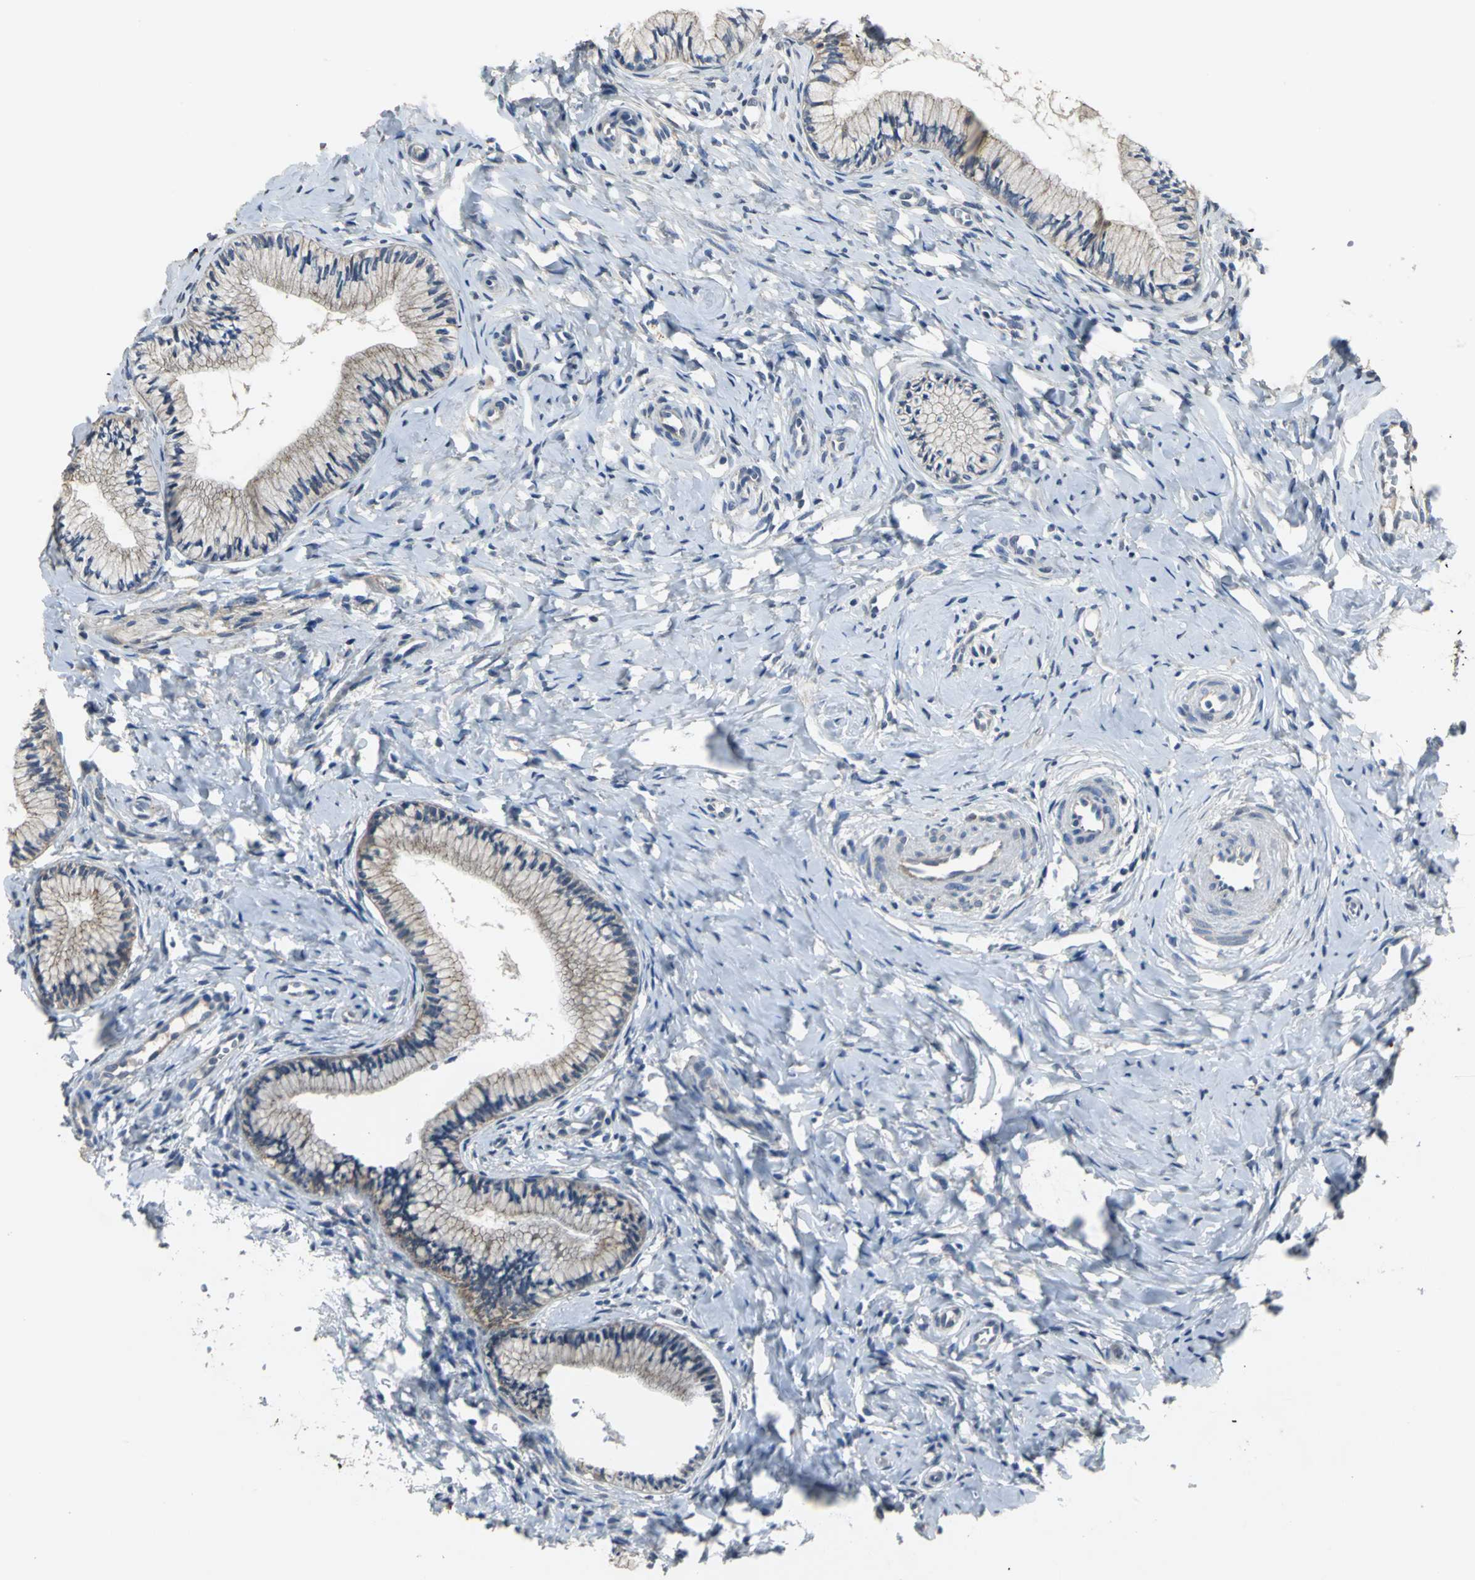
{"staining": {"intensity": "weak", "quantity": ">75%", "location": "cytoplasmic/membranous"}, "tissue": "cervix", "cell_type": "Glandular cells", "image_type": "normal", "snomed": [{"axis": "morphology", "description": "Normal tissue, NOS"}, {"axis": "topography", "description": "Cervix"}], "caption": "Immunohistochemical staining of normal cervix displays weak cytoplasmic/membranous protein positivity in about >75% of glandular cells.", "gene": "OCLN", "patient": {"sex": "female", "age": 46}}